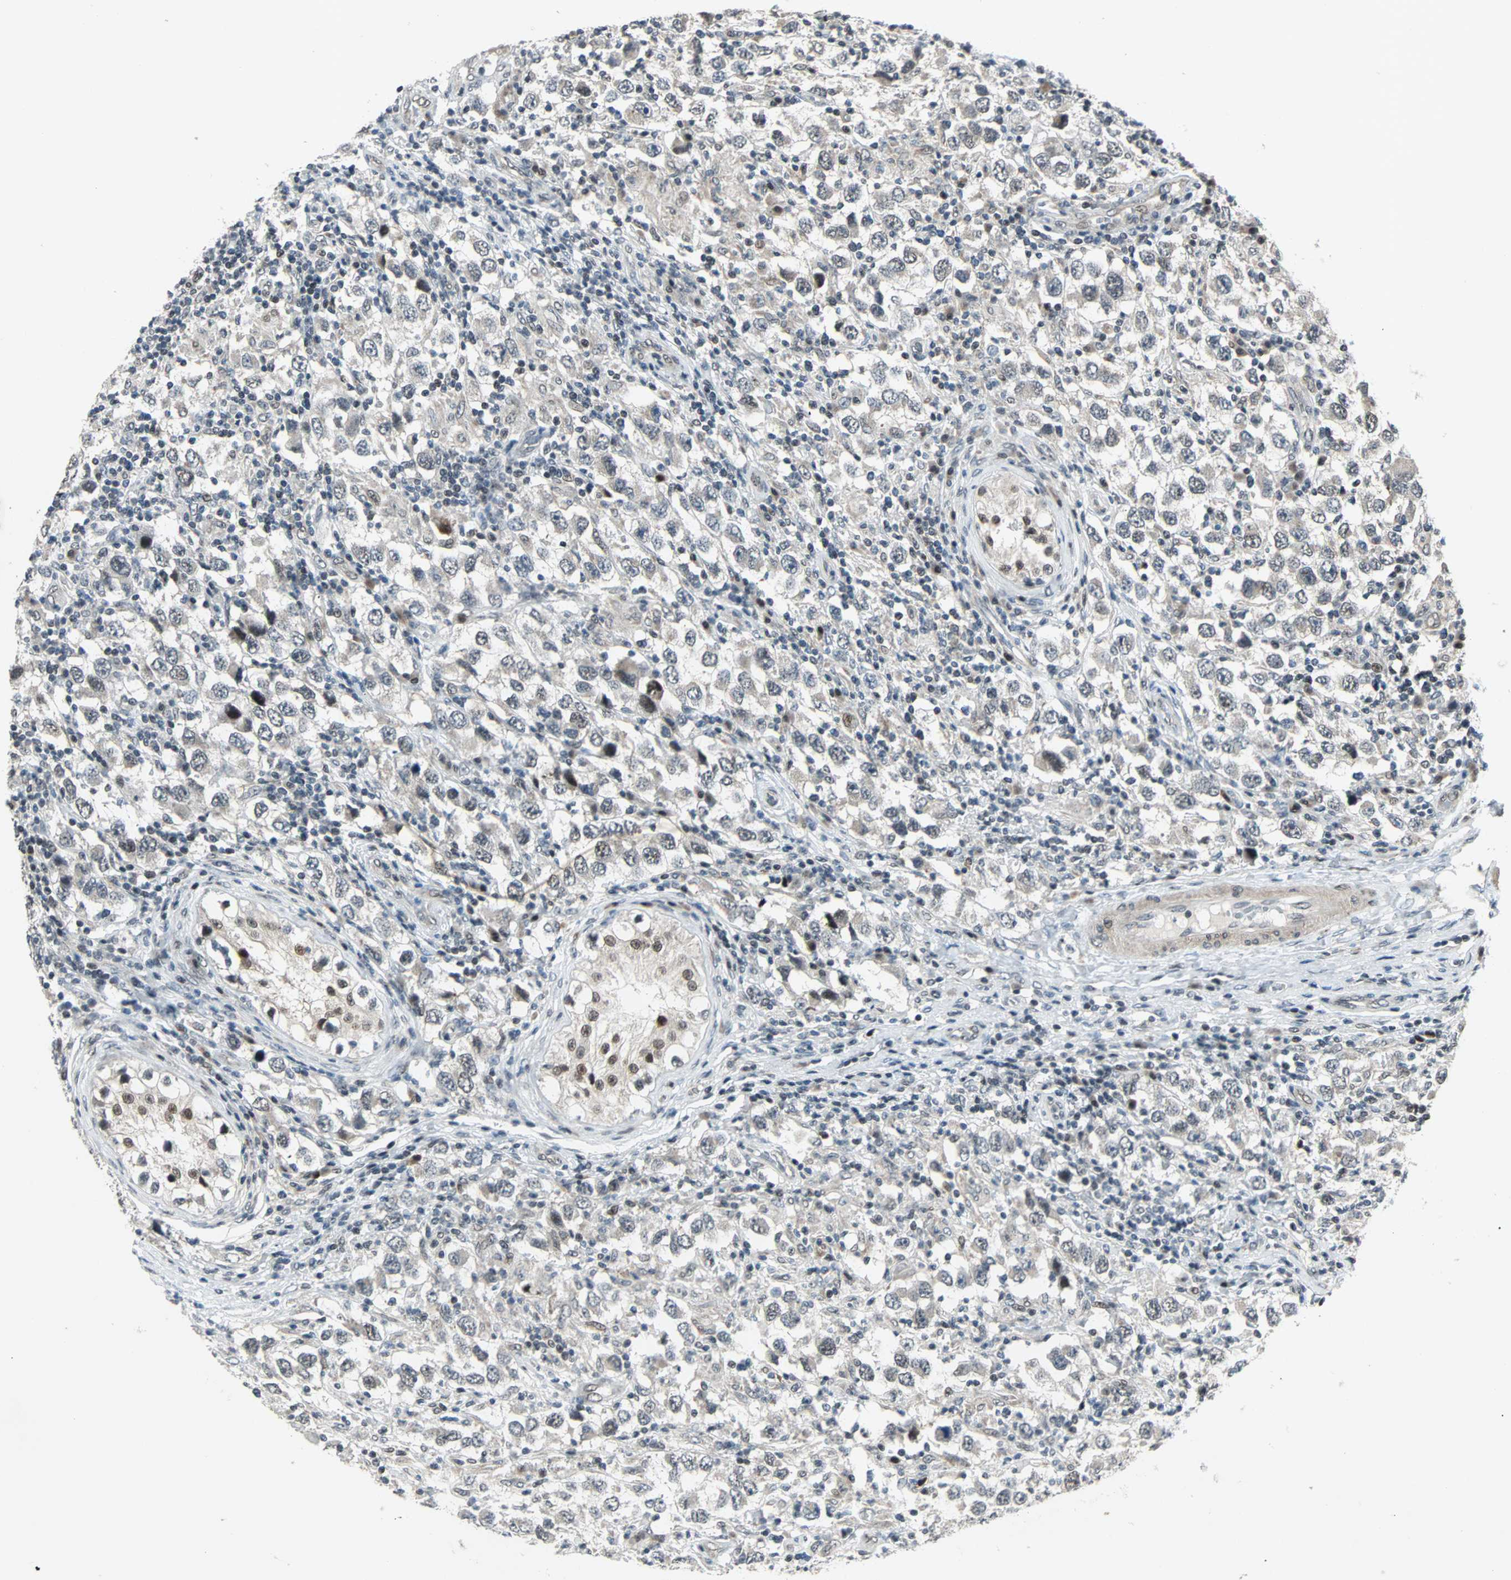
{"staining": {"intensity": "negative", "quantity": "none", "location": "none"}, "tissue": "testis cancer", "cell_type": "Tumor cells", "image_type": "cancer", "snomed": [{"axis": "morphology", "description": "Carcinoma, Embryonal, NOS"}, {"axis": "topography", "description": "Testis"}], "caption": "Human testis cancer stained for a protein using immunohistochemistry (IHC) reveals no staining in tumor cells.", "gene": "CBX4", "patient": {"sex": "male", "age": 21}}